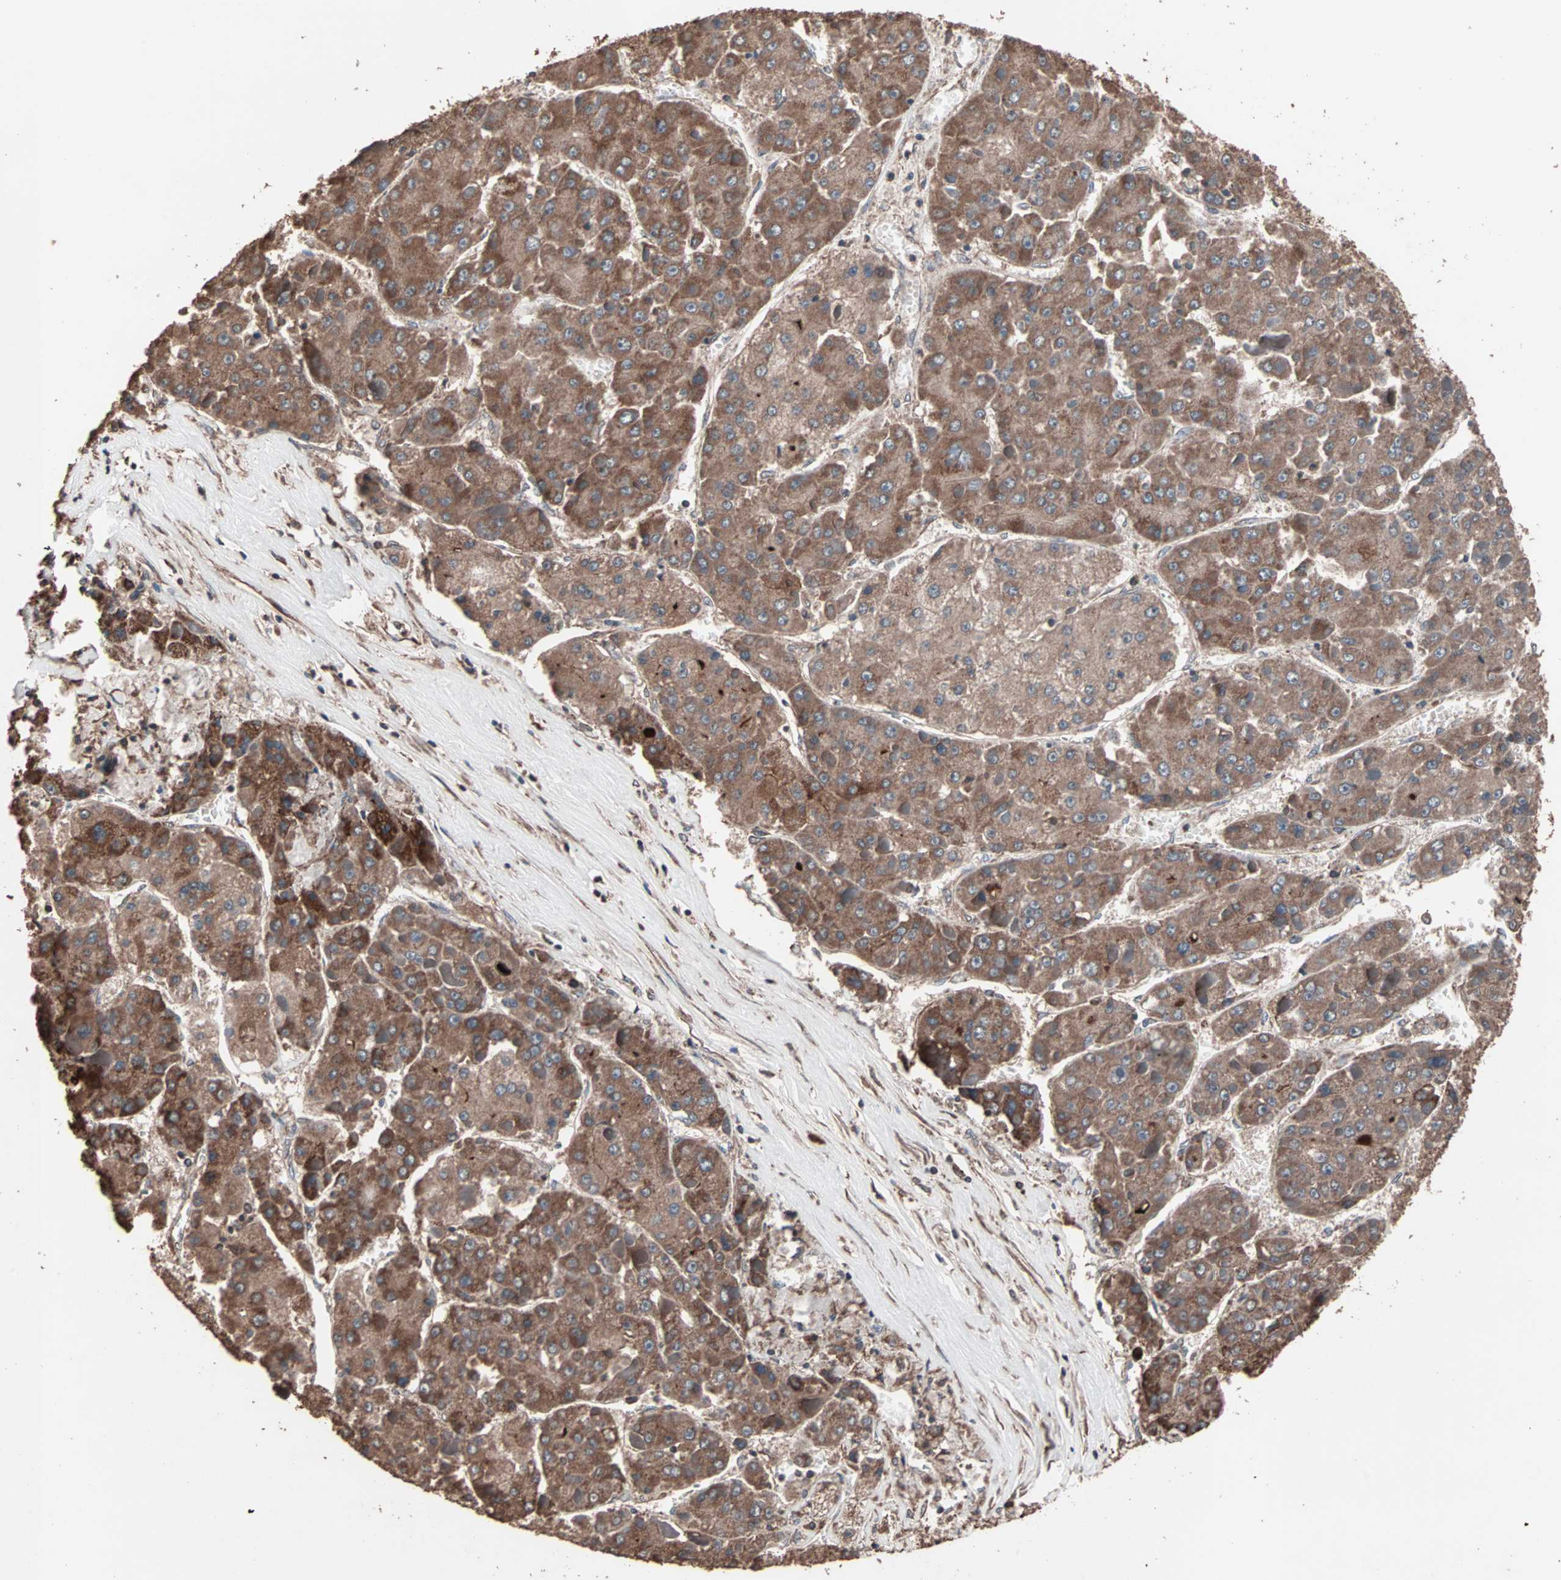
{"staining": {"intensity": "strong", "quantity": ">75%", "location": "cytoplasmic/membranous"}, "tissue": "liver cancer", "cell_type": "Tumor cells", "image_type": "cancer", "snomed": [{"axis": "morphology", "description": "Carcinoma, Hepatocellular, NOS"}, {"axis": "topography", "description": "Liver"}], "caption": "Tumor cells reveal strong cytoplasmic/membranous staining in about >75% of cells in liver cancer.", "gene": "MRPL2", "patient": {"sex": "female", "age": 73}}